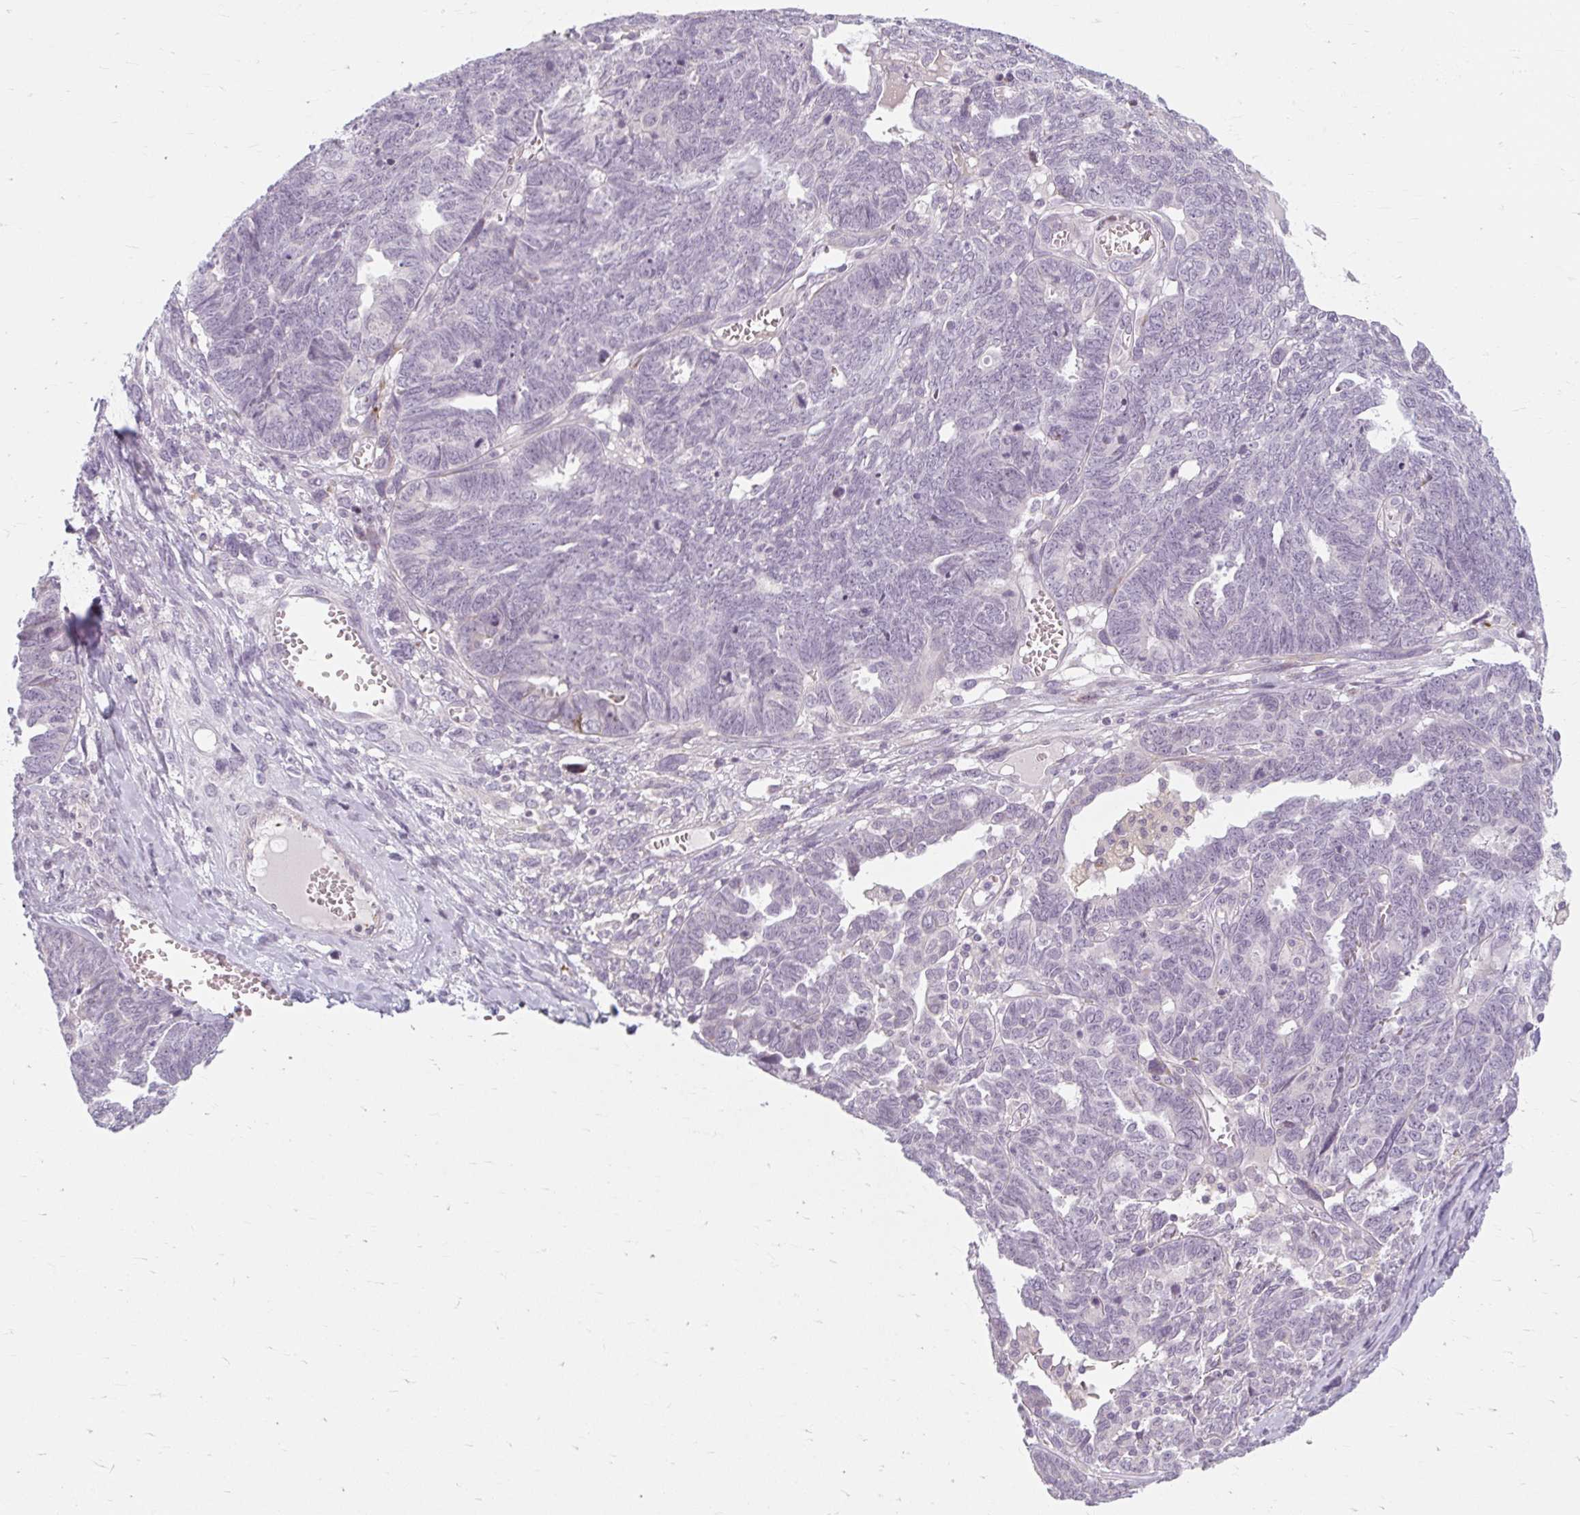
{"staining": {"intensity": "negative", "quantity": "none", "location": "none"}, "tissue": "ovarian cancer", "cell_type": "Tumor cells", "image_type": "cancer", "snomed": [{"axis": "morphology", "description": "Cystadenocarcinoma, serous, NOS"}, {"axis": "topography", "description": "Ovary"}], "caption": "A high-resolution image shows immunohistochemistry staining of ovarian cancer (serous cystadenocarcinoma), which demonstrates no significant staining in tumor cells.", "gene": "ZFYVE26", "patient": {"sex": "female", "age": 79}}